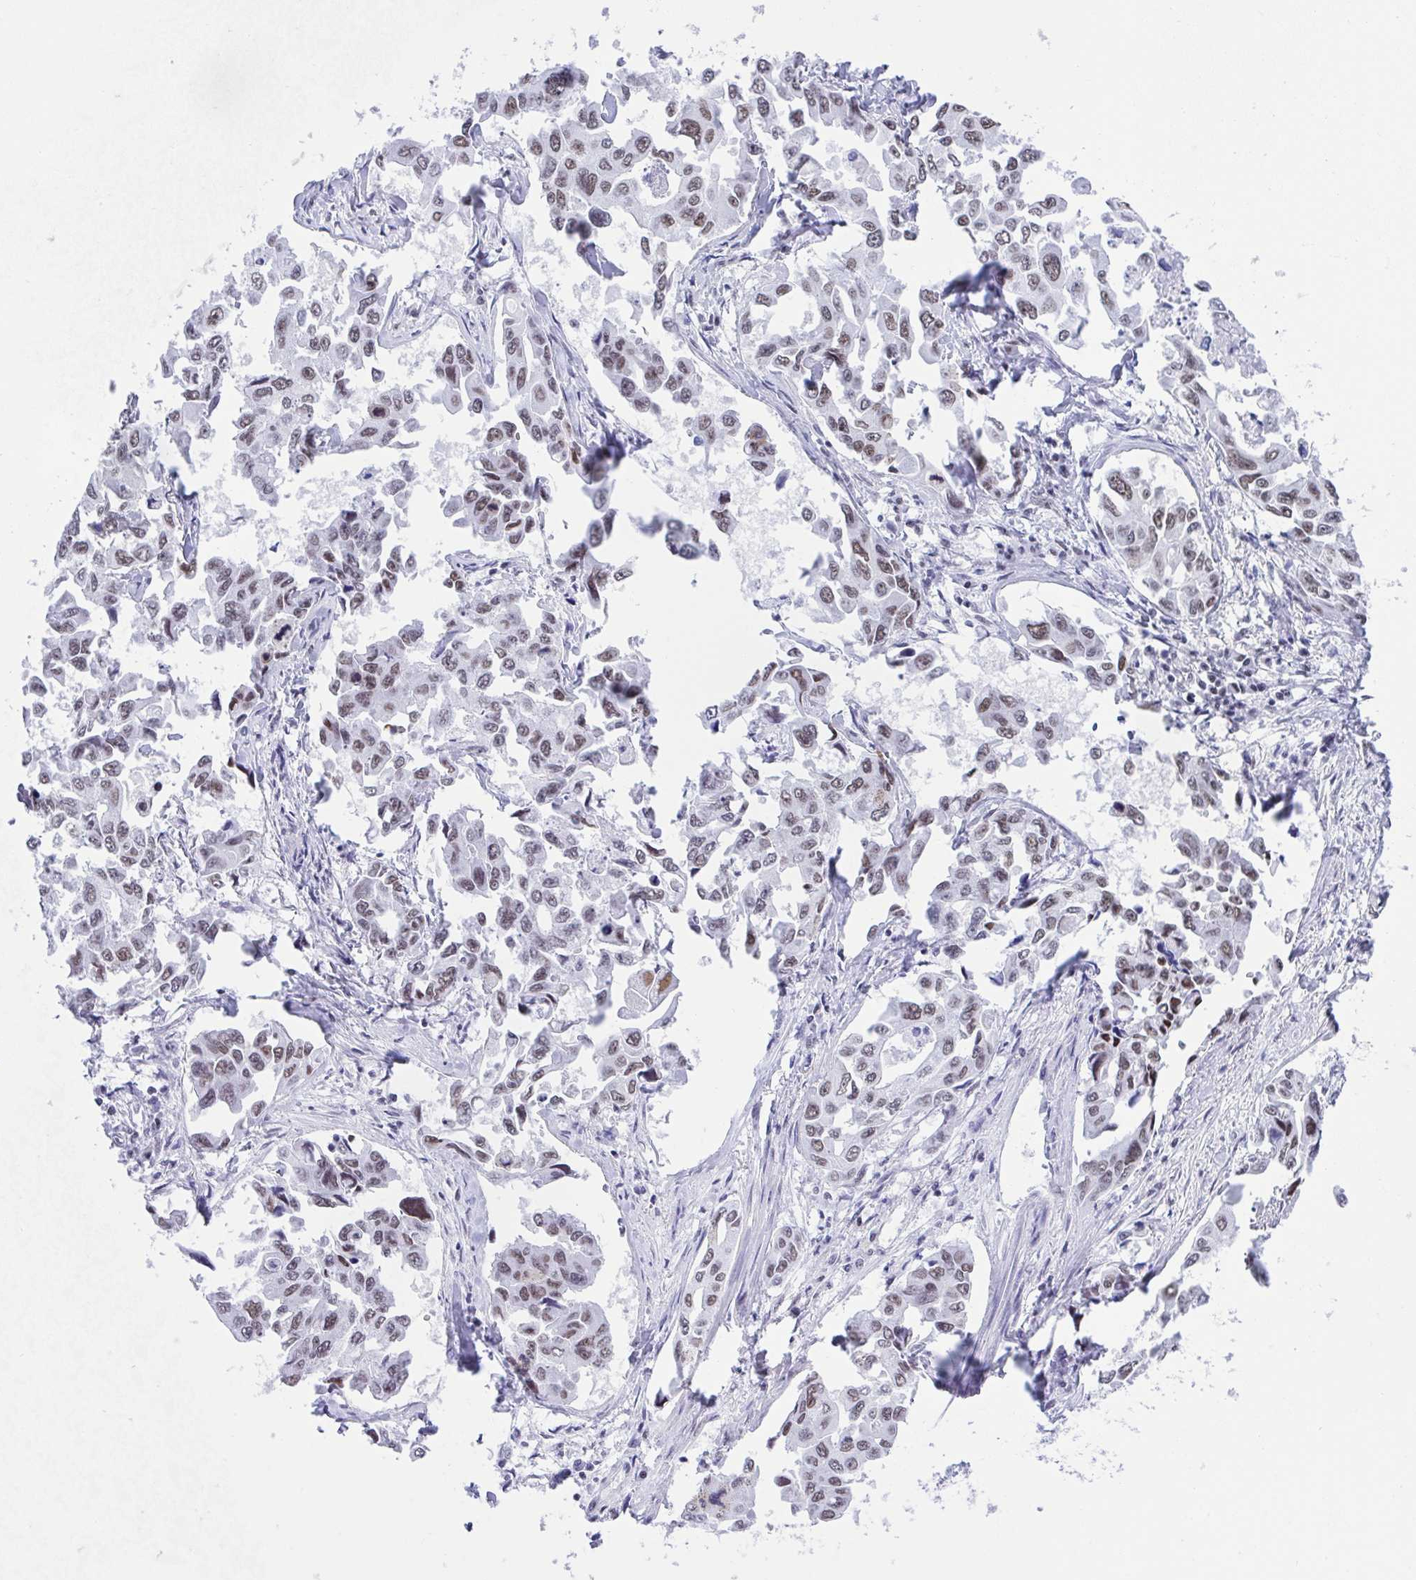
{"staining": {"intensity": "weak", "quantity": ">75%", "location": "nuclear"}, "tissue": "lung cancer", "cell_type": "Tumor cells", "image_type": "cancer", "snomed": [{"axis": "morphology", "description": "Adenocarcinoma, NOS"}, {"axis": "topography", "description": "Lung"}], "caption": "Tumor cells exhibit low levels of weak nuclear staining in approximately >75% of cells in lung adenocarcinoma. The staining was performed using DAB, with brown indicating positive protein expression. Nuclei are stained blue with hematoxylin.", "gene": "DDX52", "patient": {"sex": "male", "age": 64}}